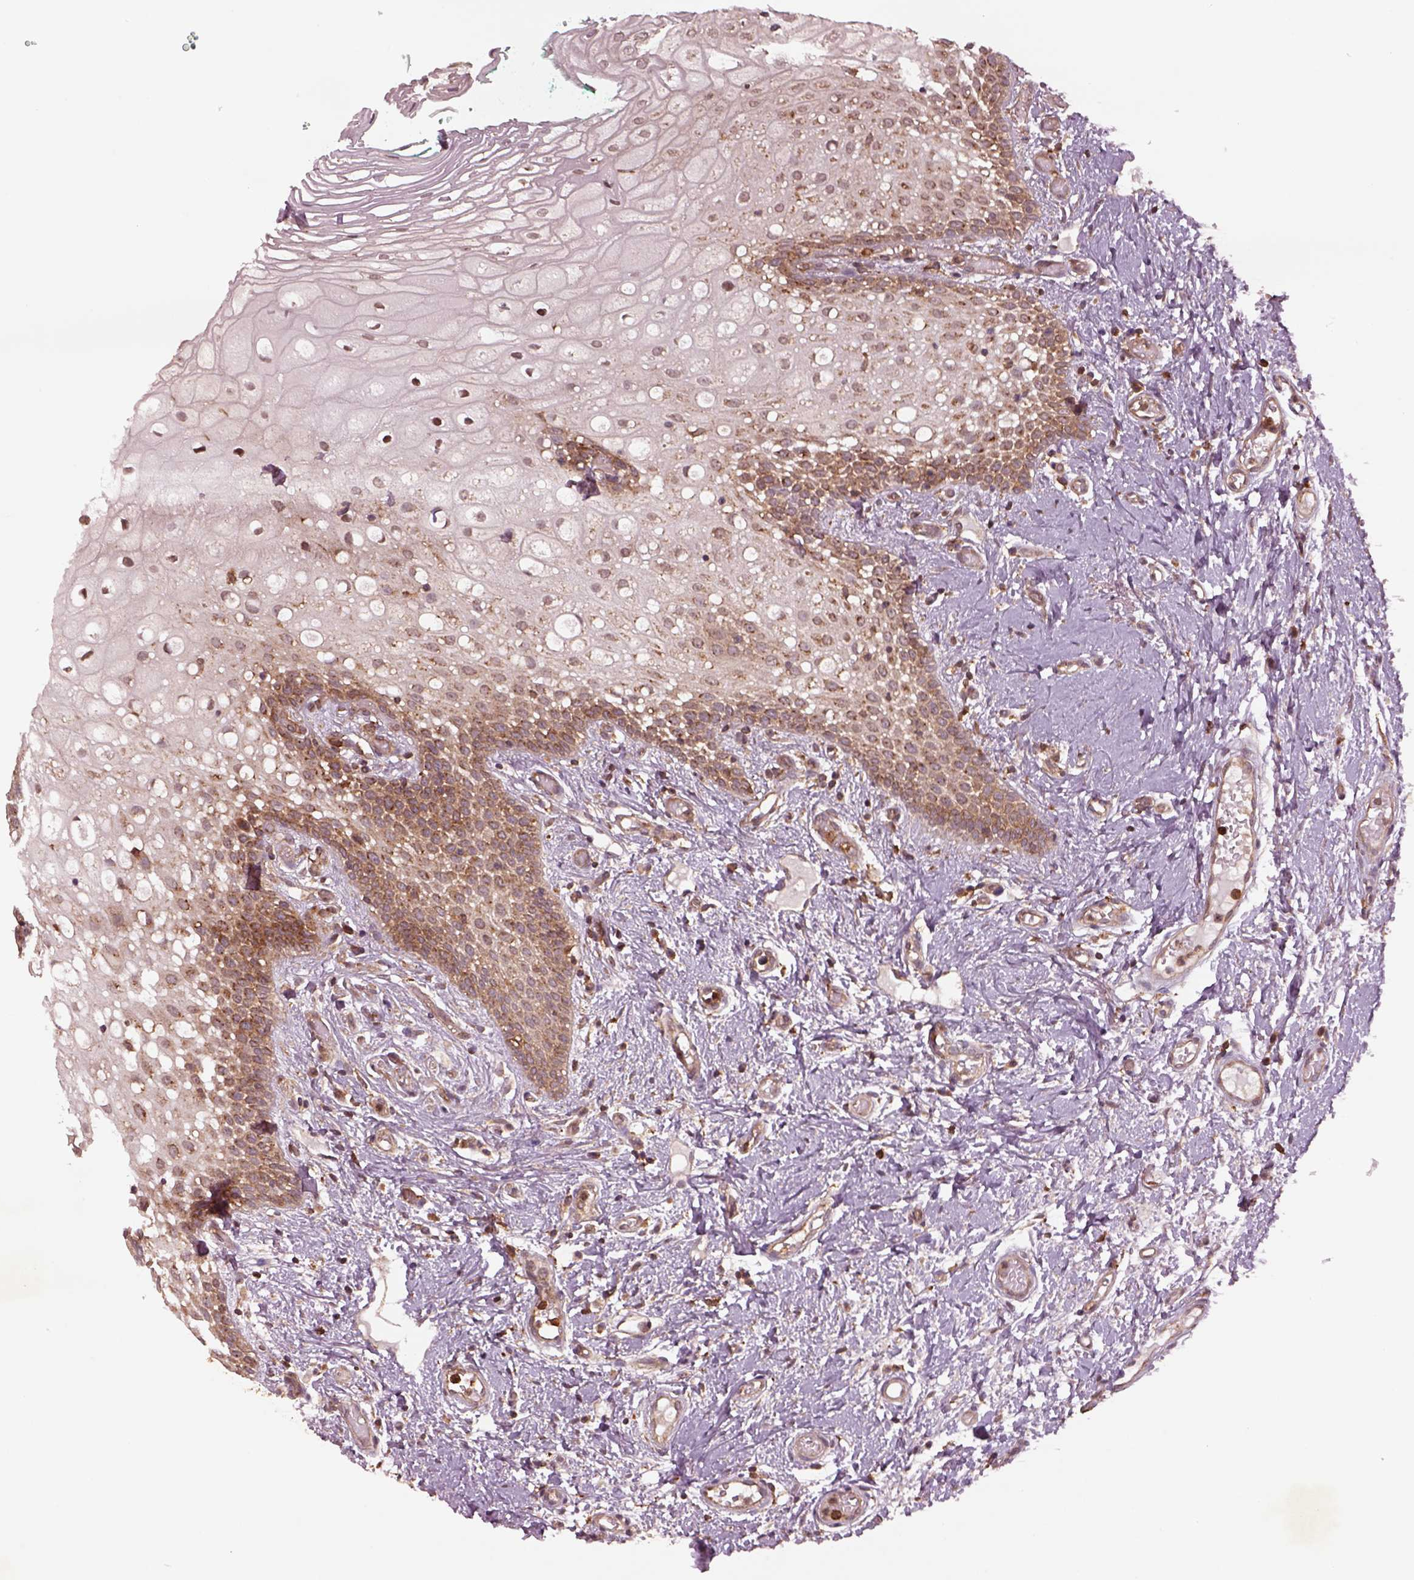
{"staining": {"intensity": "moderate", "quantity": "<25%", "location": "cytoplasmic/membranous"}, "tissue": "oral mucosa", "cell_type": "Squamous epithelial cells", "image_type": "normal", "snomed": [{"axis": "morphology", "description": "Normal tissue, NOS"}, {"axis": "topography", "description": "Oral tissue"}], "caption": "Human oral mucosa stained with a brown dye demonstrates moderate cytoplasmic/membranous positive expression in approximately <25% of squamous epithelial cells.", "gene": "WASHC2A", "patient": {"sex": "female", "age": 83}}